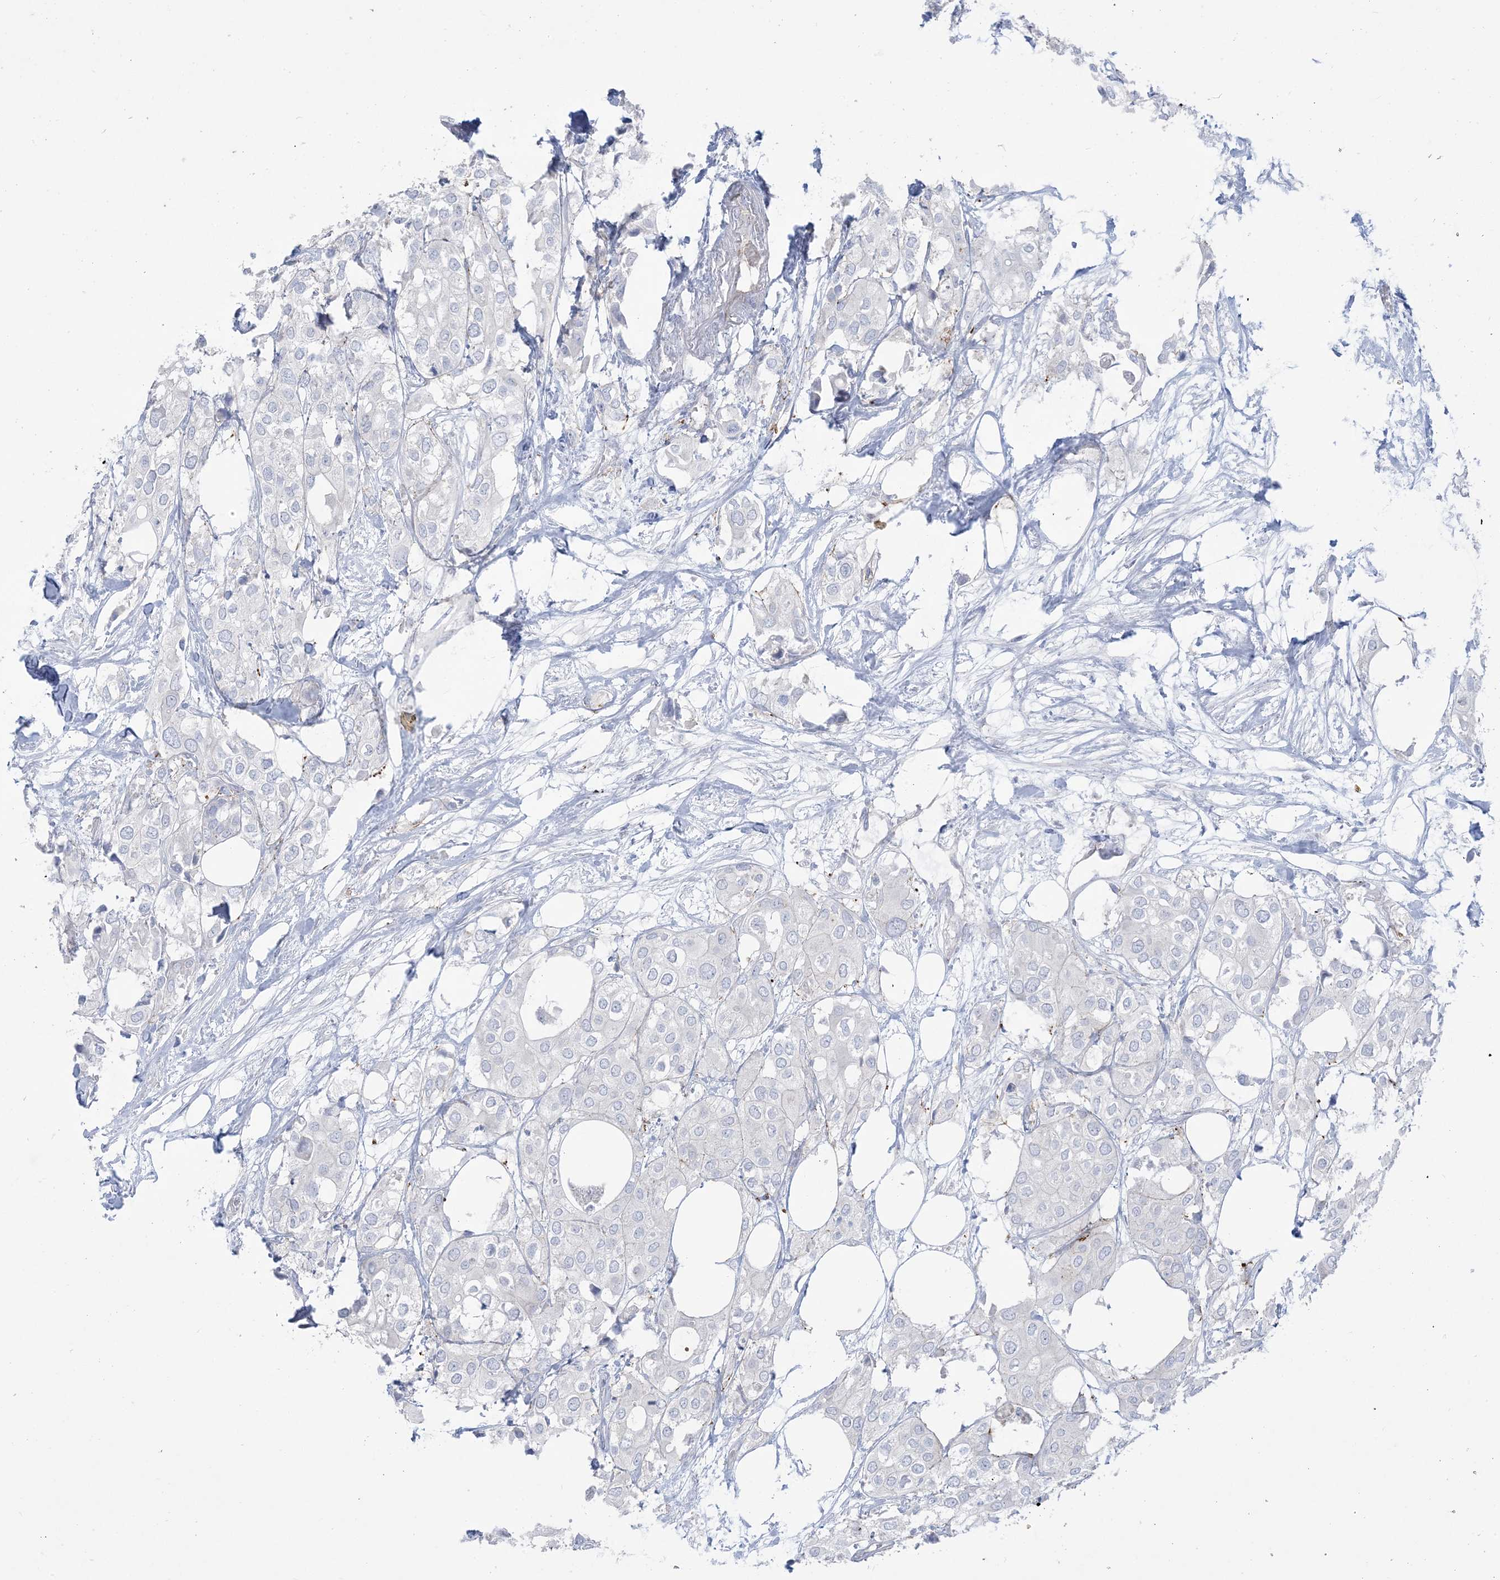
{"staining": {"intensity": "negative", "quantity": "none", "location": "none"}, "tissue": "urothelial cancer", "cell_type": "Tumor cells", "image_type": "cancer", "snomed": [{"axis": "morphology", "description": "Urothelial carcinoma, High grade"}, {"axis": "topography", "description": "Urinary bladder"}], "caption": "This is a micrograph of immunohistochemistry staining of urothelial carcinoma (high-grade), which shows no positivity in tumor cells.", "gene": "B3GNT7", "patient": {"sex": "male", "age": 64}}